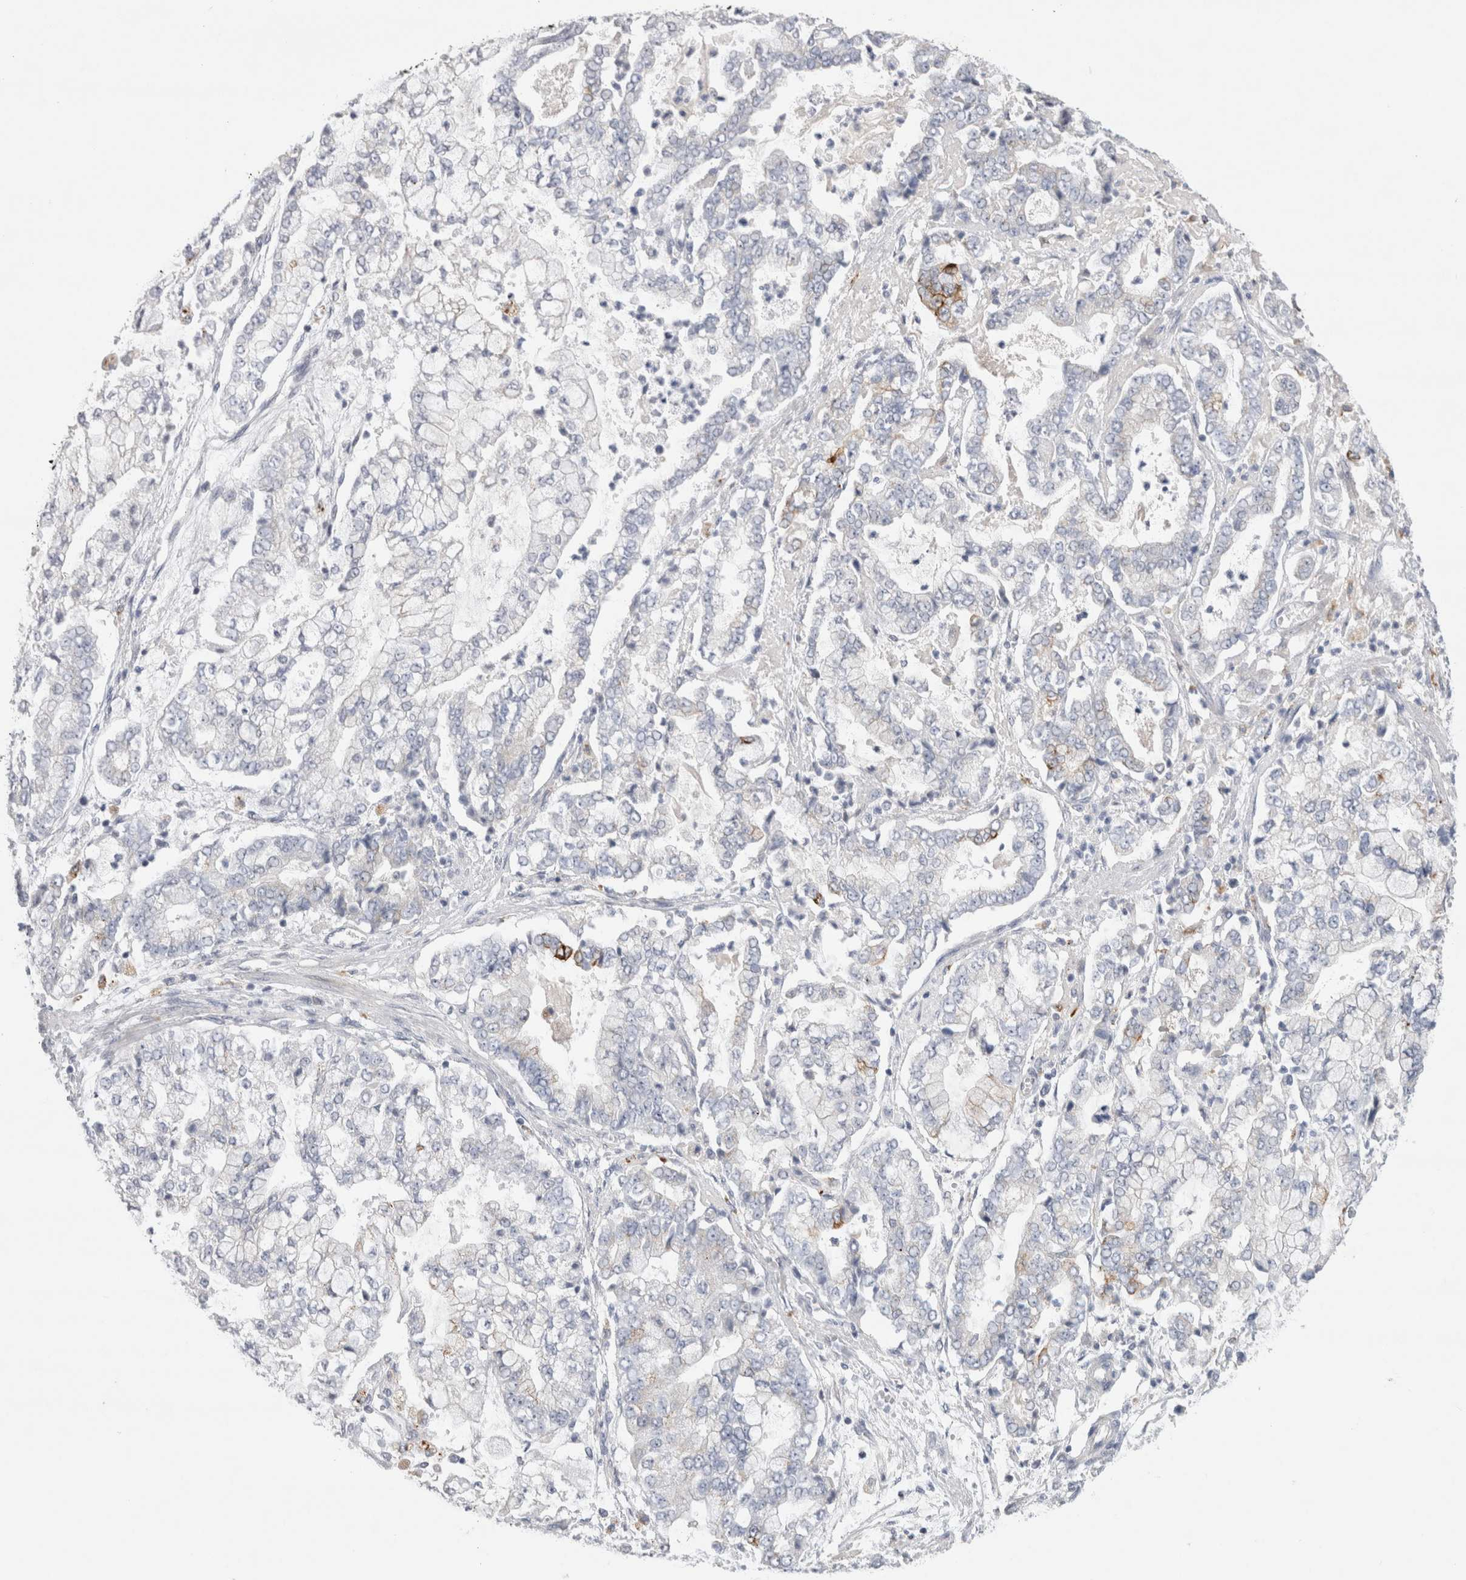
{"staining": {"intensity": "strong", "quantity": "<25%", "location": "cytoplasmic/membranous"}, "tissue": "stomach cancer", "cell_type": "Tumor cells", "image_type": "cancer", "snomed": [{"axis": "morphology", "description": "Adenocarcinoma, NOS"}, {"axis": "topography", "description": "Stomach"}], "caption": "Adenocarcinoma (stomach) stained for a protein (brown) exhibits strong cytoplasmic/membranous positive positivity in approximately <25% of tumor cells.", "gene": "GAA", "patient": {"sex": "male", "age": 76}}